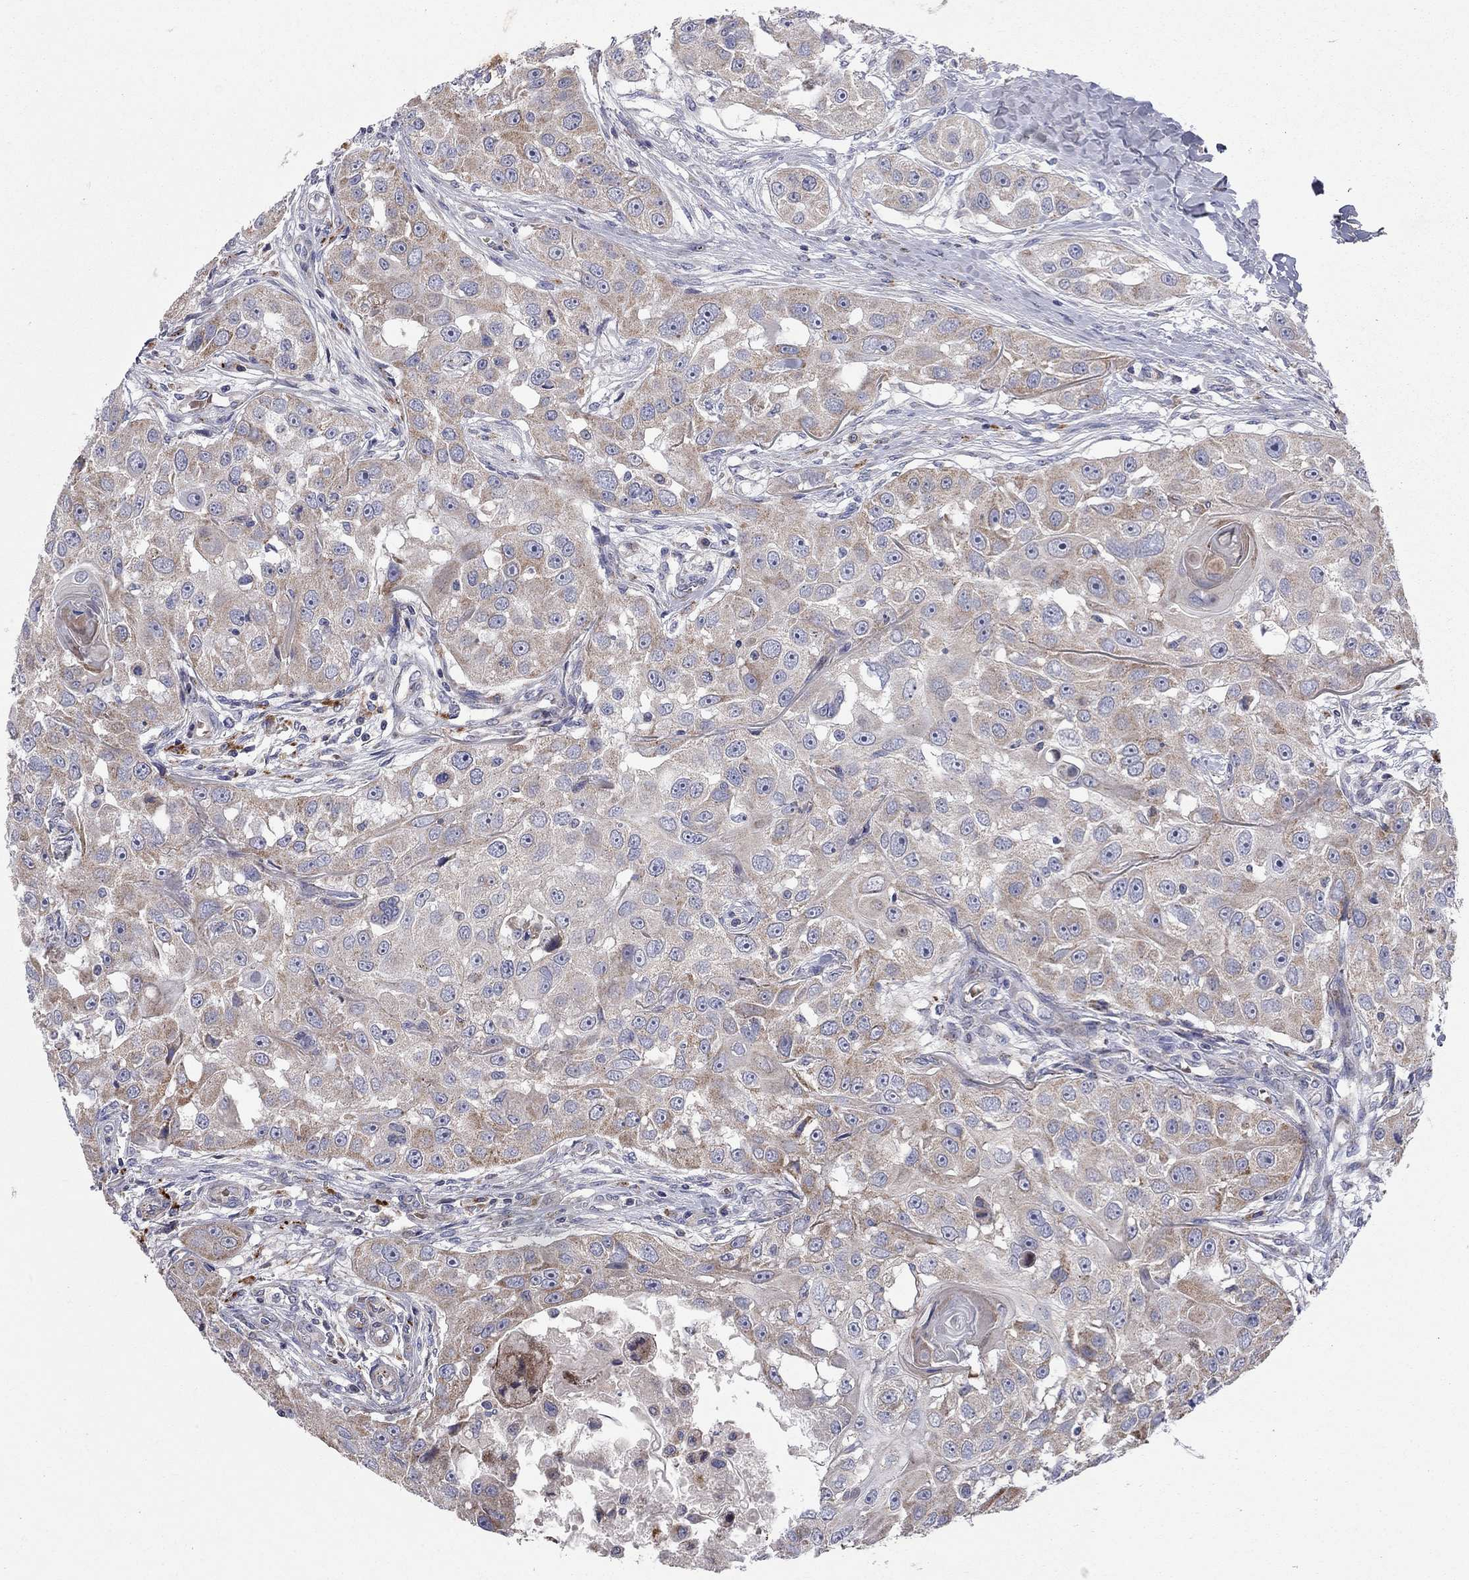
{"staining": {"intensity": "moderate", "quantity": "<25%", "location": "cytoplasmic/membranous"}, "tissue": "head and neck cancer", "cell_type": "Tumor cells", "image_type": "cancer", "snomed": [{"axis": "morphology", "description": "Squamous cell carcinoma, NOS"}, {"axis": "topography", "description": "Head-Neck"}], "caption": "A histopathology image of head and neck cancer stained for a protein exhibits moderate cytoplasmic/membranous brown staining in tumor cells. The protein is stained brown, and the nuclei are stained in blue (DAB IHC with brightfield microscopy, high magnification).", "gene": "KANSL1L", "patient": {"sex": "male", "age": 51}}